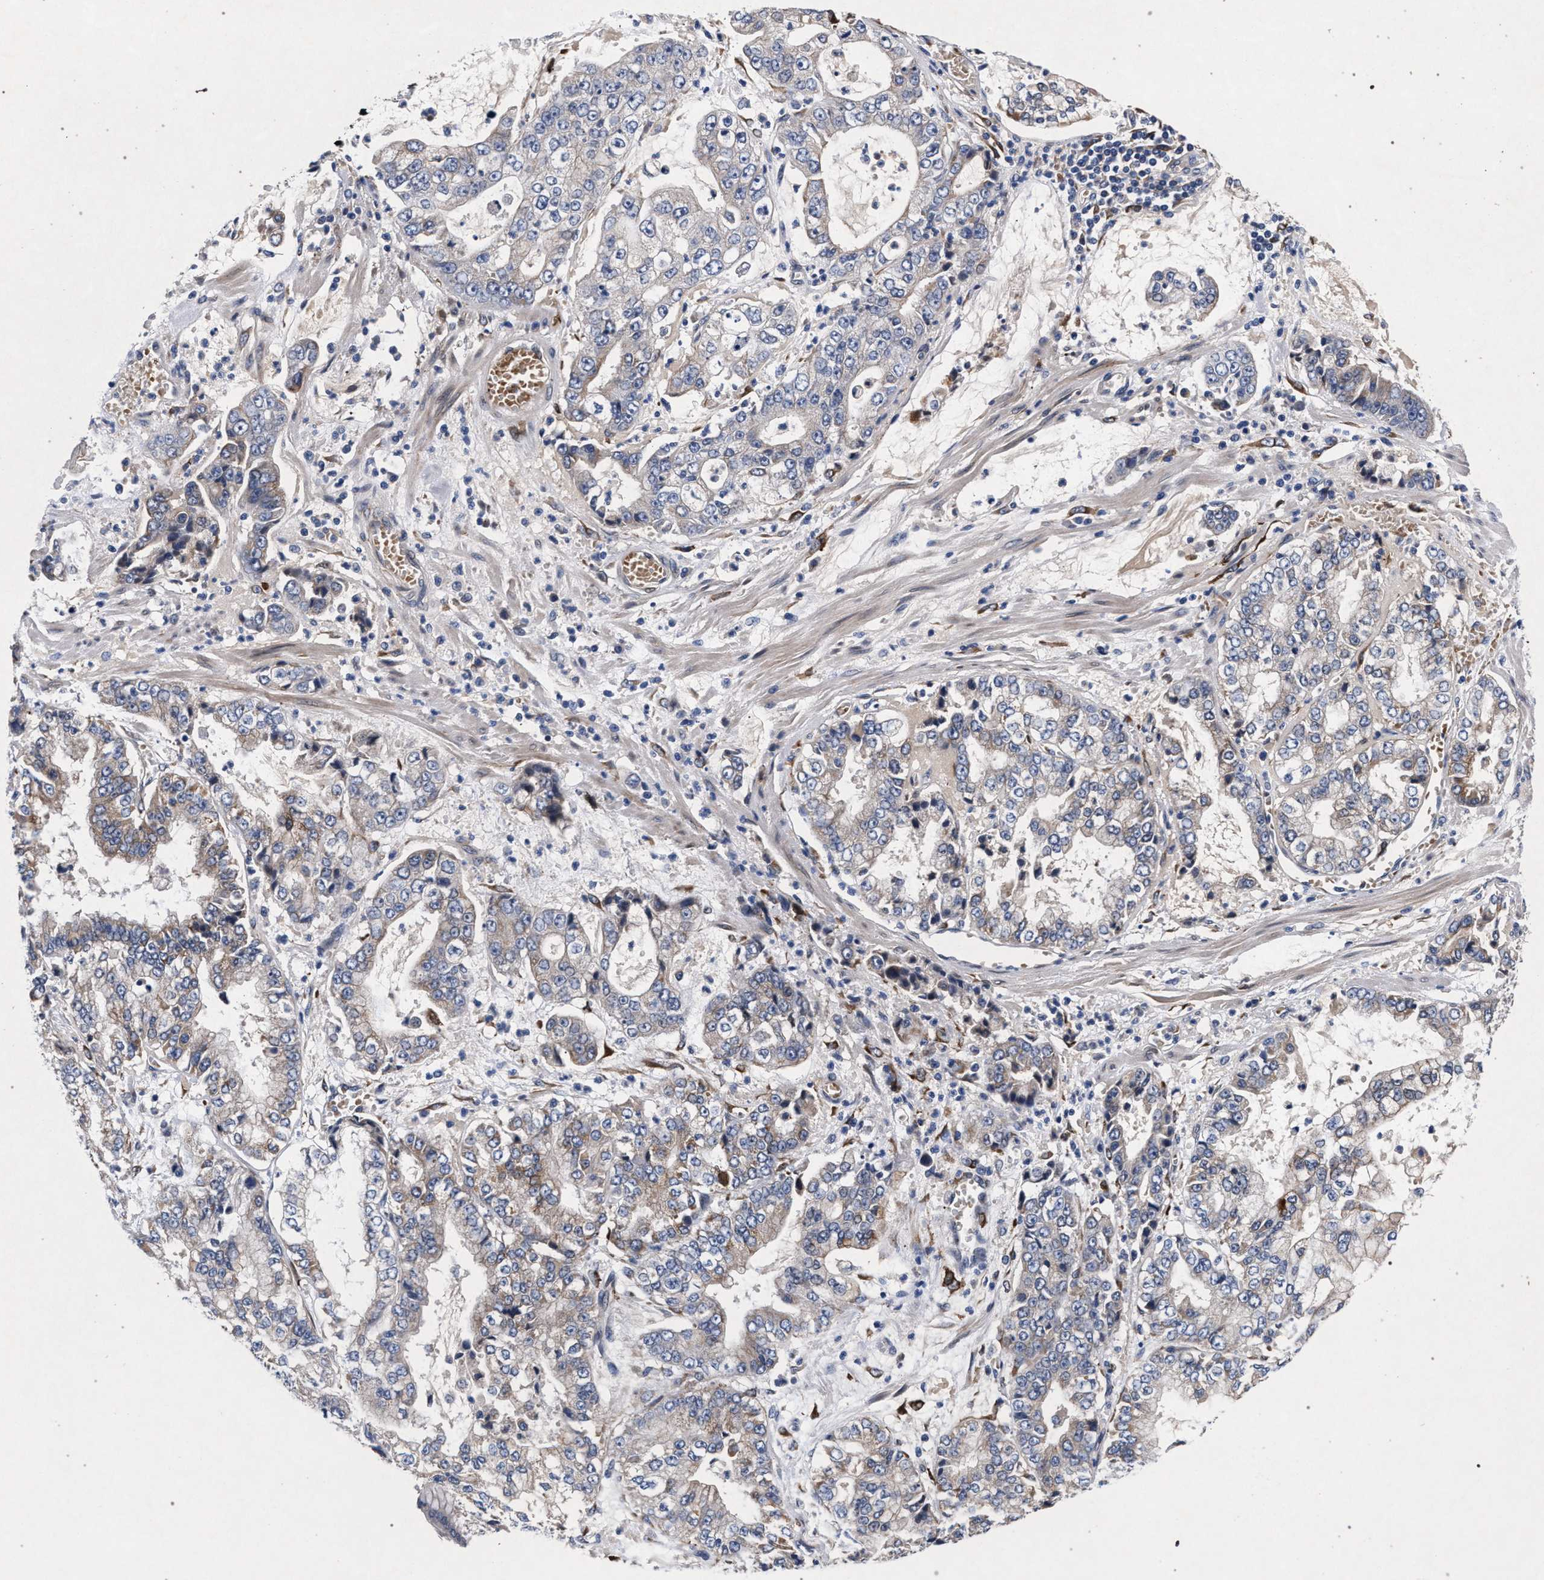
{"staining": {"intensity": "weak", "quantity": "<25%", "location": "cytoplasmic/membranous"}, "tissue": "stomach cancer", "cell_type": "Tumor cells", "image_type": "cancer", "snomed": [{"axis": "morphology", "description": "Adenocarcinoma, NOS"}, {"axis": "topography", "description": "Stomach"}], "caption": "Immunohistochemistry (IHC) image of stomach cancer (adenocarcinoma) stained for a protein (brown), which reveals no expression in tumor cells. The staining is performed using DAB brown chromogen with nuclei counter-stained in using hematoxylin.", "gene": "NEK7", "patient": {"sex": "male", "age": 76}}